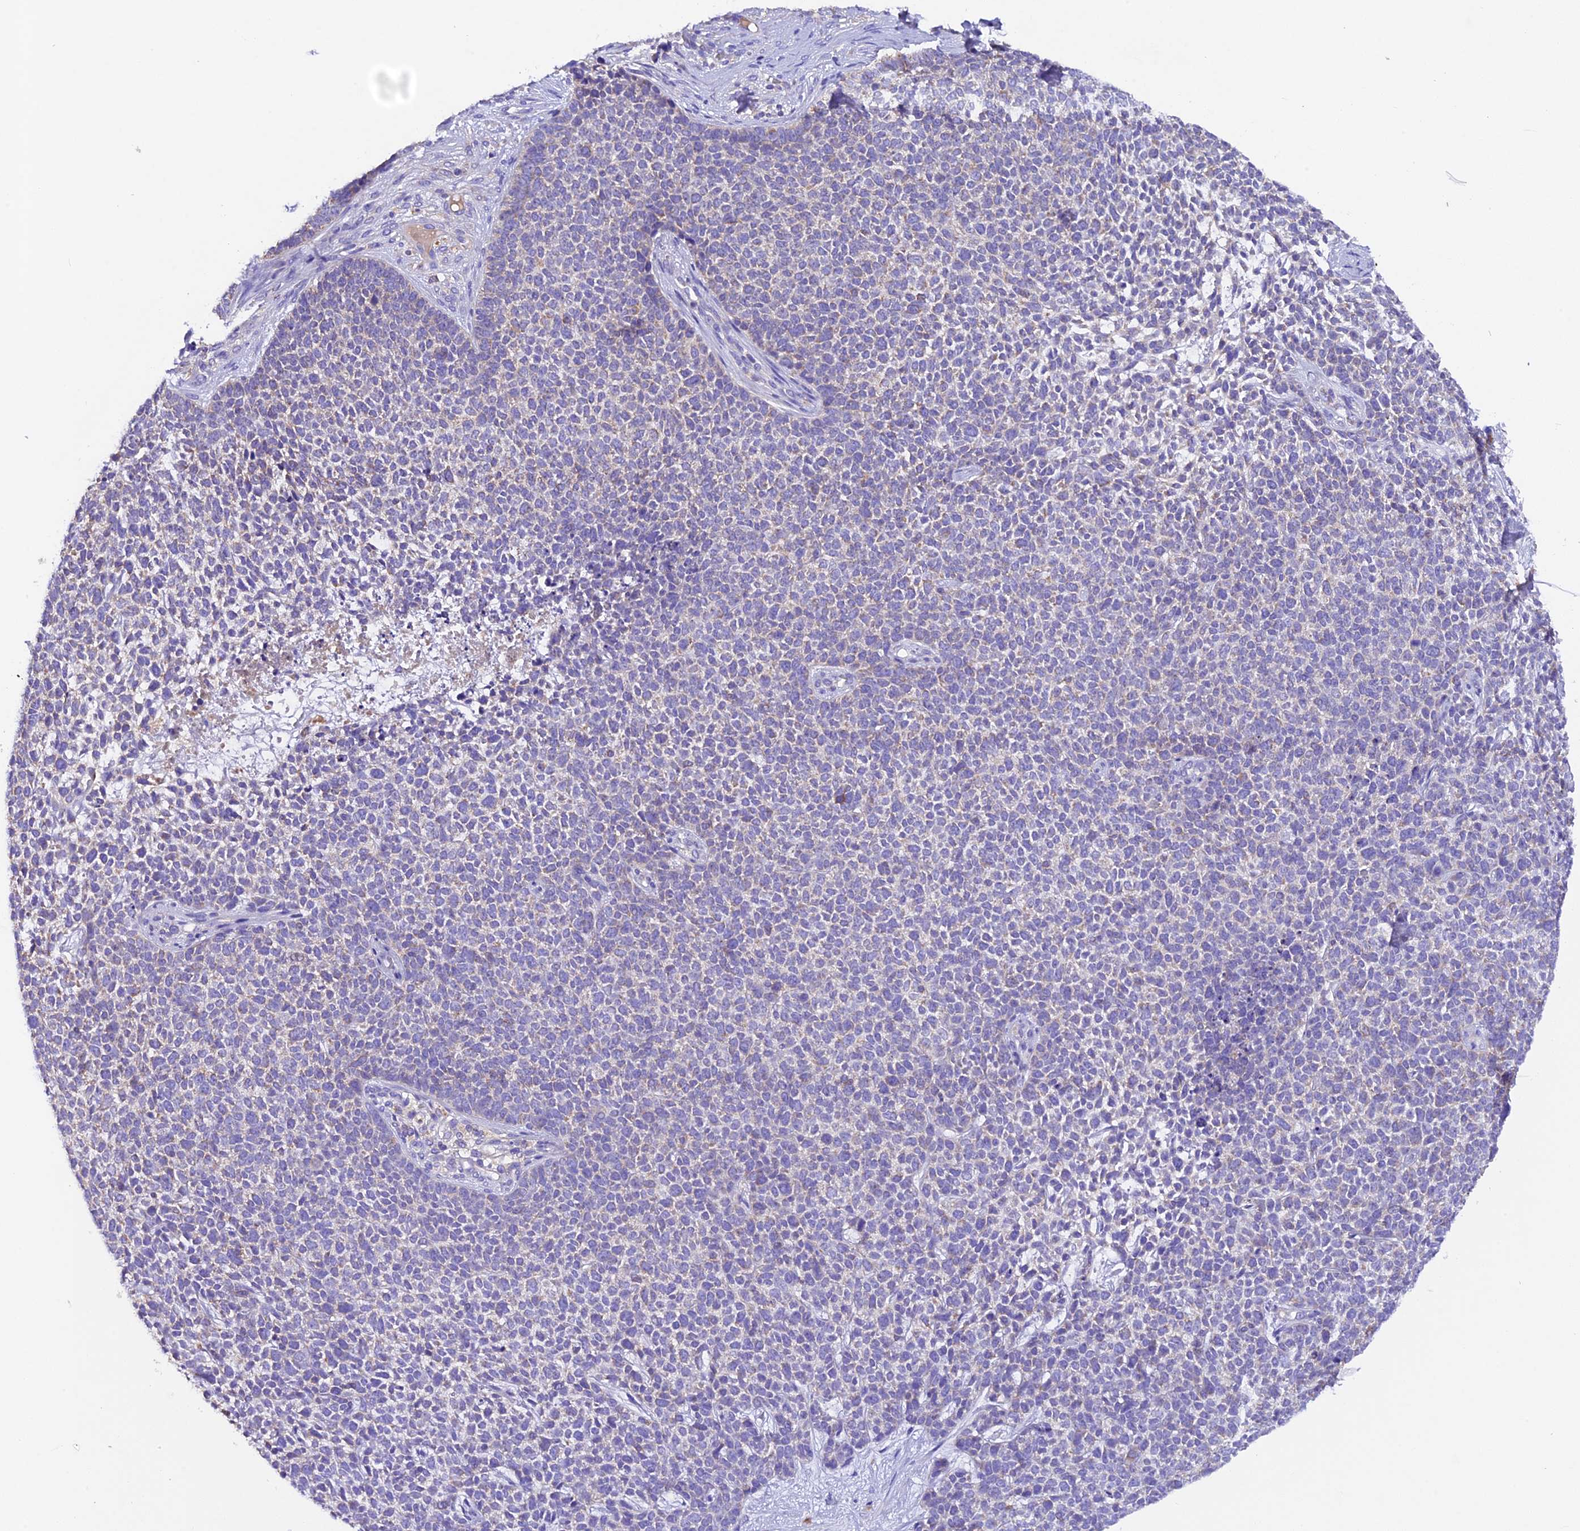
{"staining": {"intensity": "negative", "quantity": "none", "location": "none"}, "tissue": "skin cancer", "cell_type": "Tumor cells", "image_type": "cancer", "snomed": [{"axis": "morphology", "description": "Basal cell carcinoma"}, {"axis": "topography", "description": "Skin"}], "caption": "This is a photomicrograph of immunohistochemistry staining of skin cancer (basal cell carcinoma), which shows no expression in tumor cells.", "gene": "SIX5", "patient": {"sex": "female", "age": 84}}